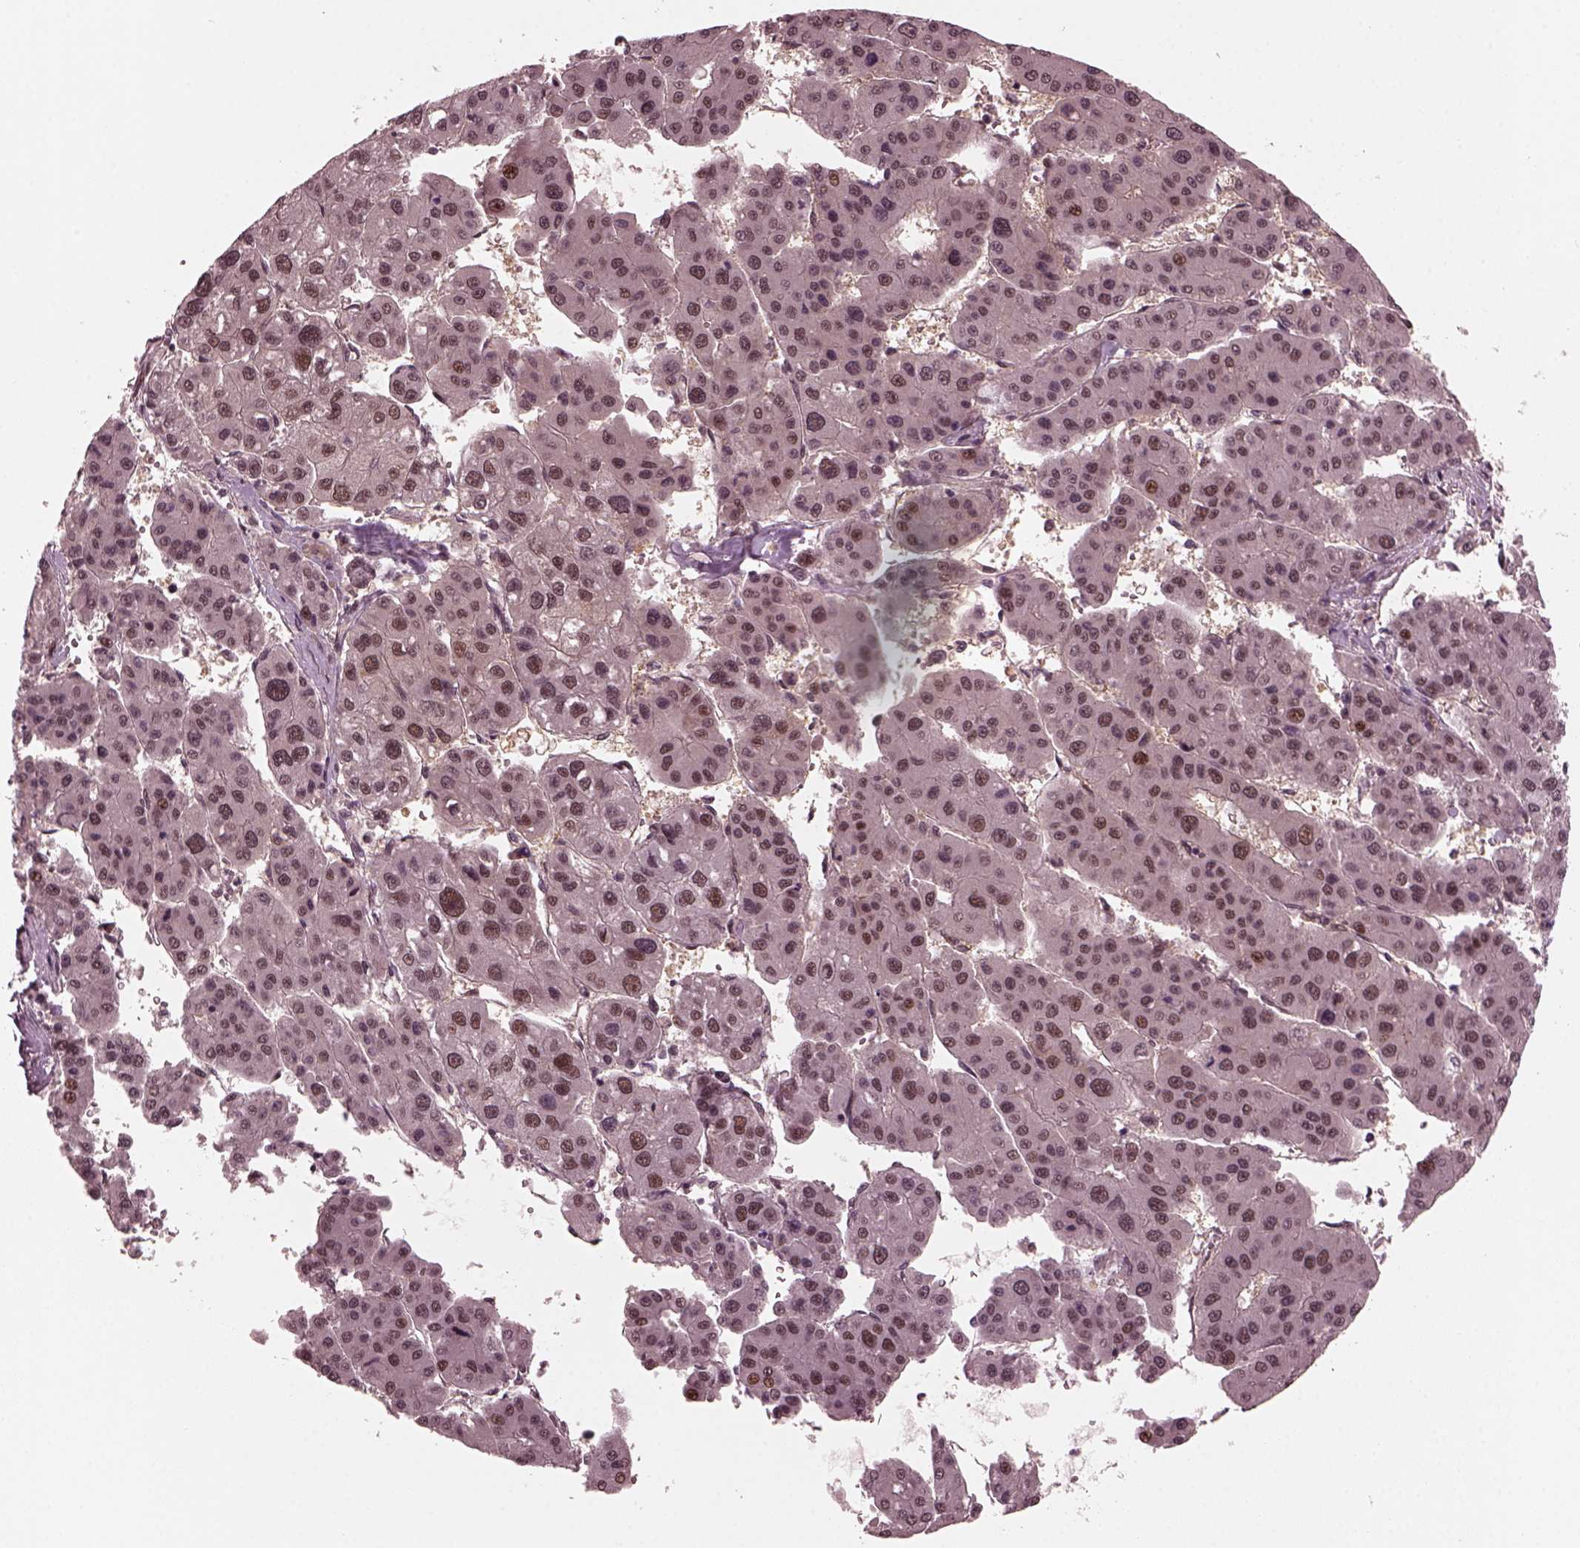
{"staining": {"intensity": "moderate", "quantity": "25%-75%", "location": "nuclear"}, "tissue": "liver cancer", "cell_type": "Tumor cells", "image_type": "cancer", "snomed": [{"axis": "morphology", "description": "Carcinoma, Hepatocellular, NOS"}, {"axis": "topography", "description": "Liver"}], "caption": "Immunohistochemical staining of liver hepatocellular carcinoma displays moderate nuclear protein staining in about 25%-75% of tumor cells. (DAB = brown stain, brightfield microscopy at high magnification).", "gene": "TRIB3", "patient": {"sex": "male", "age": 73}}